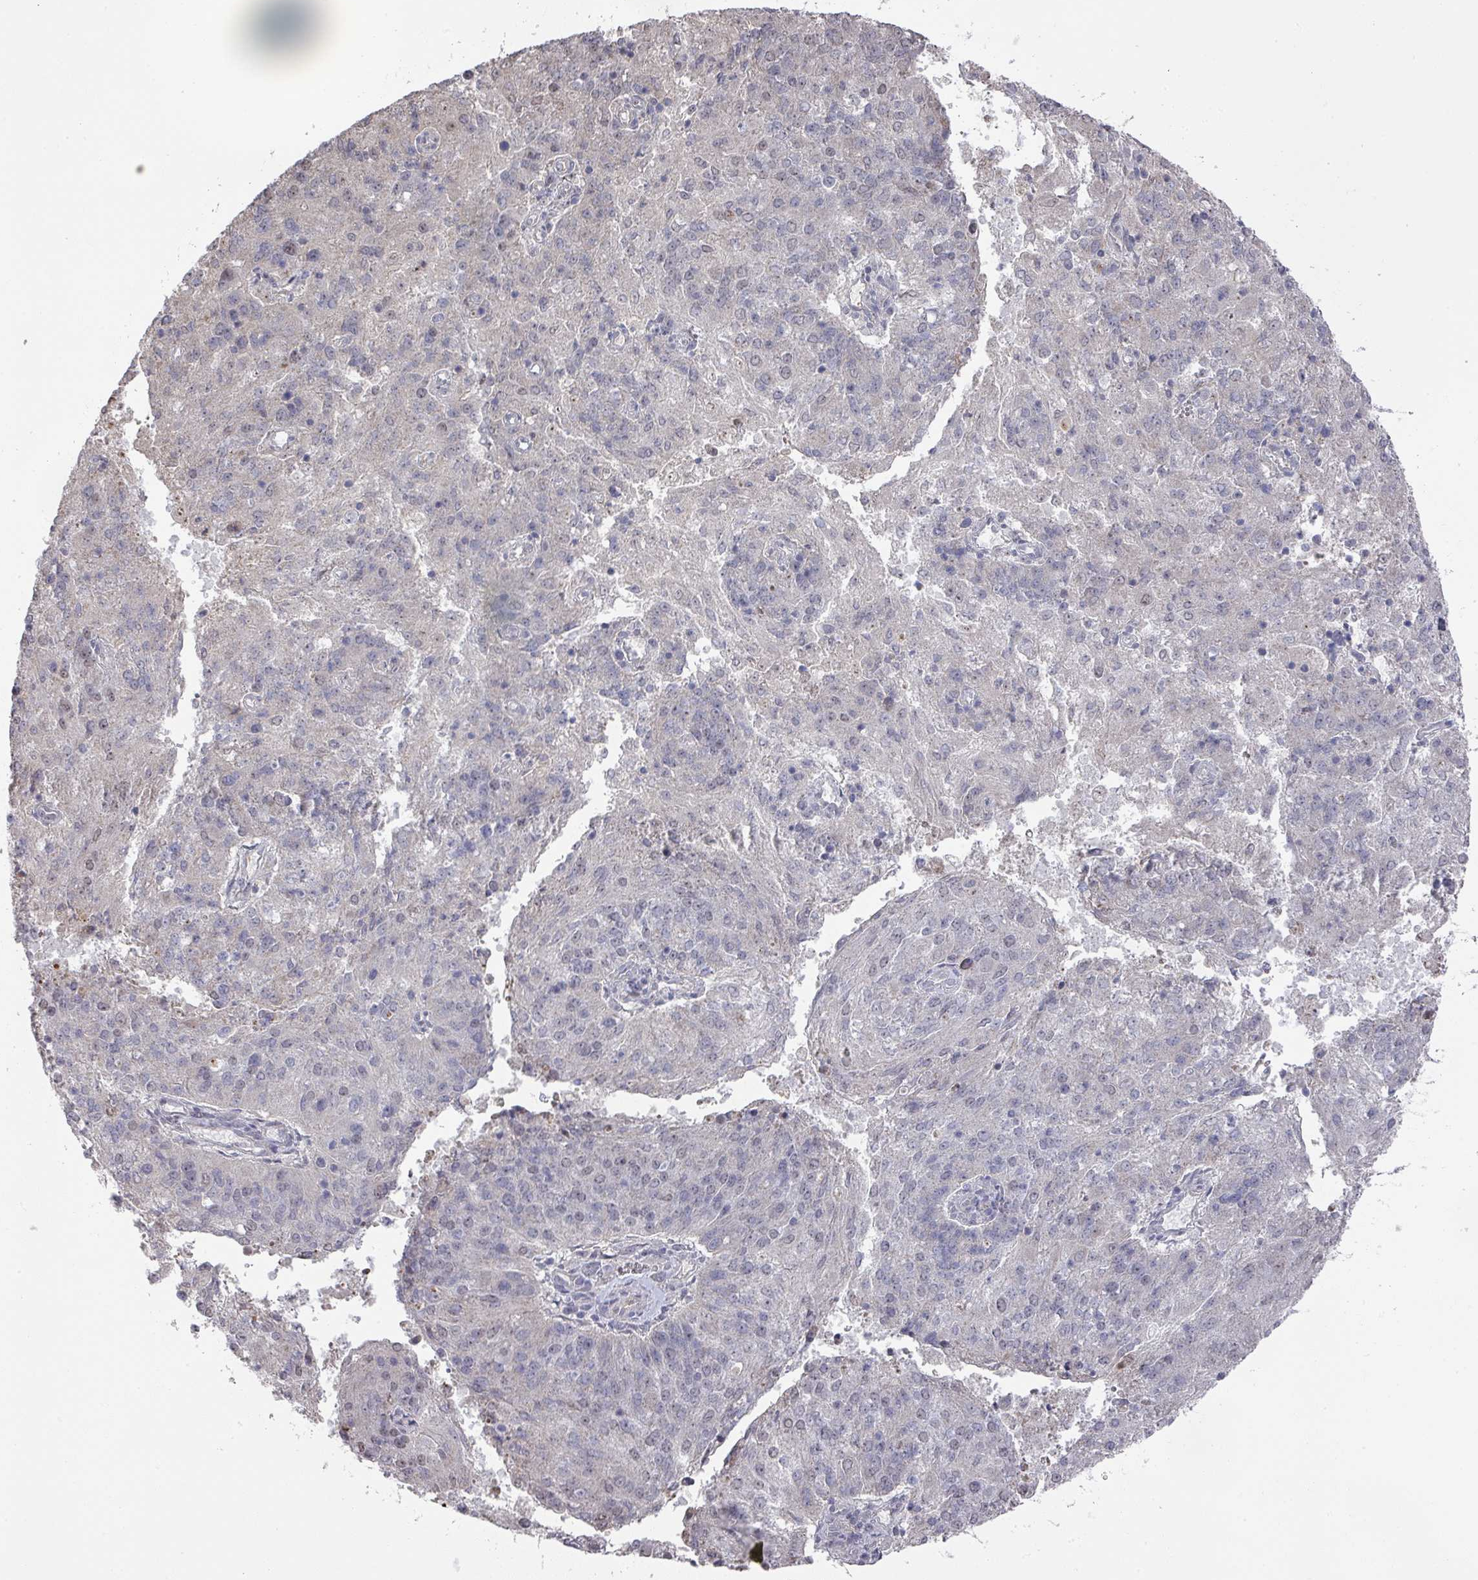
{"staining": {"intensity": "negative", "quantity": "none", "location": "none"}, "tissue": "endometrial cancer", "cell_type": "Tumor cells", "image_type": "cancer", "snomed": [{"axis": "morphology", "description": "Adenocarcinoma, NOS"}, {"axis": "topography", "description": "Endometrium"}], "caption": "There is no significant expression in tumor cells of endometrial cancer (adenocarcinoma).", "gene": "ZNF654", "patient": {"sex": "female", "age": 82}}